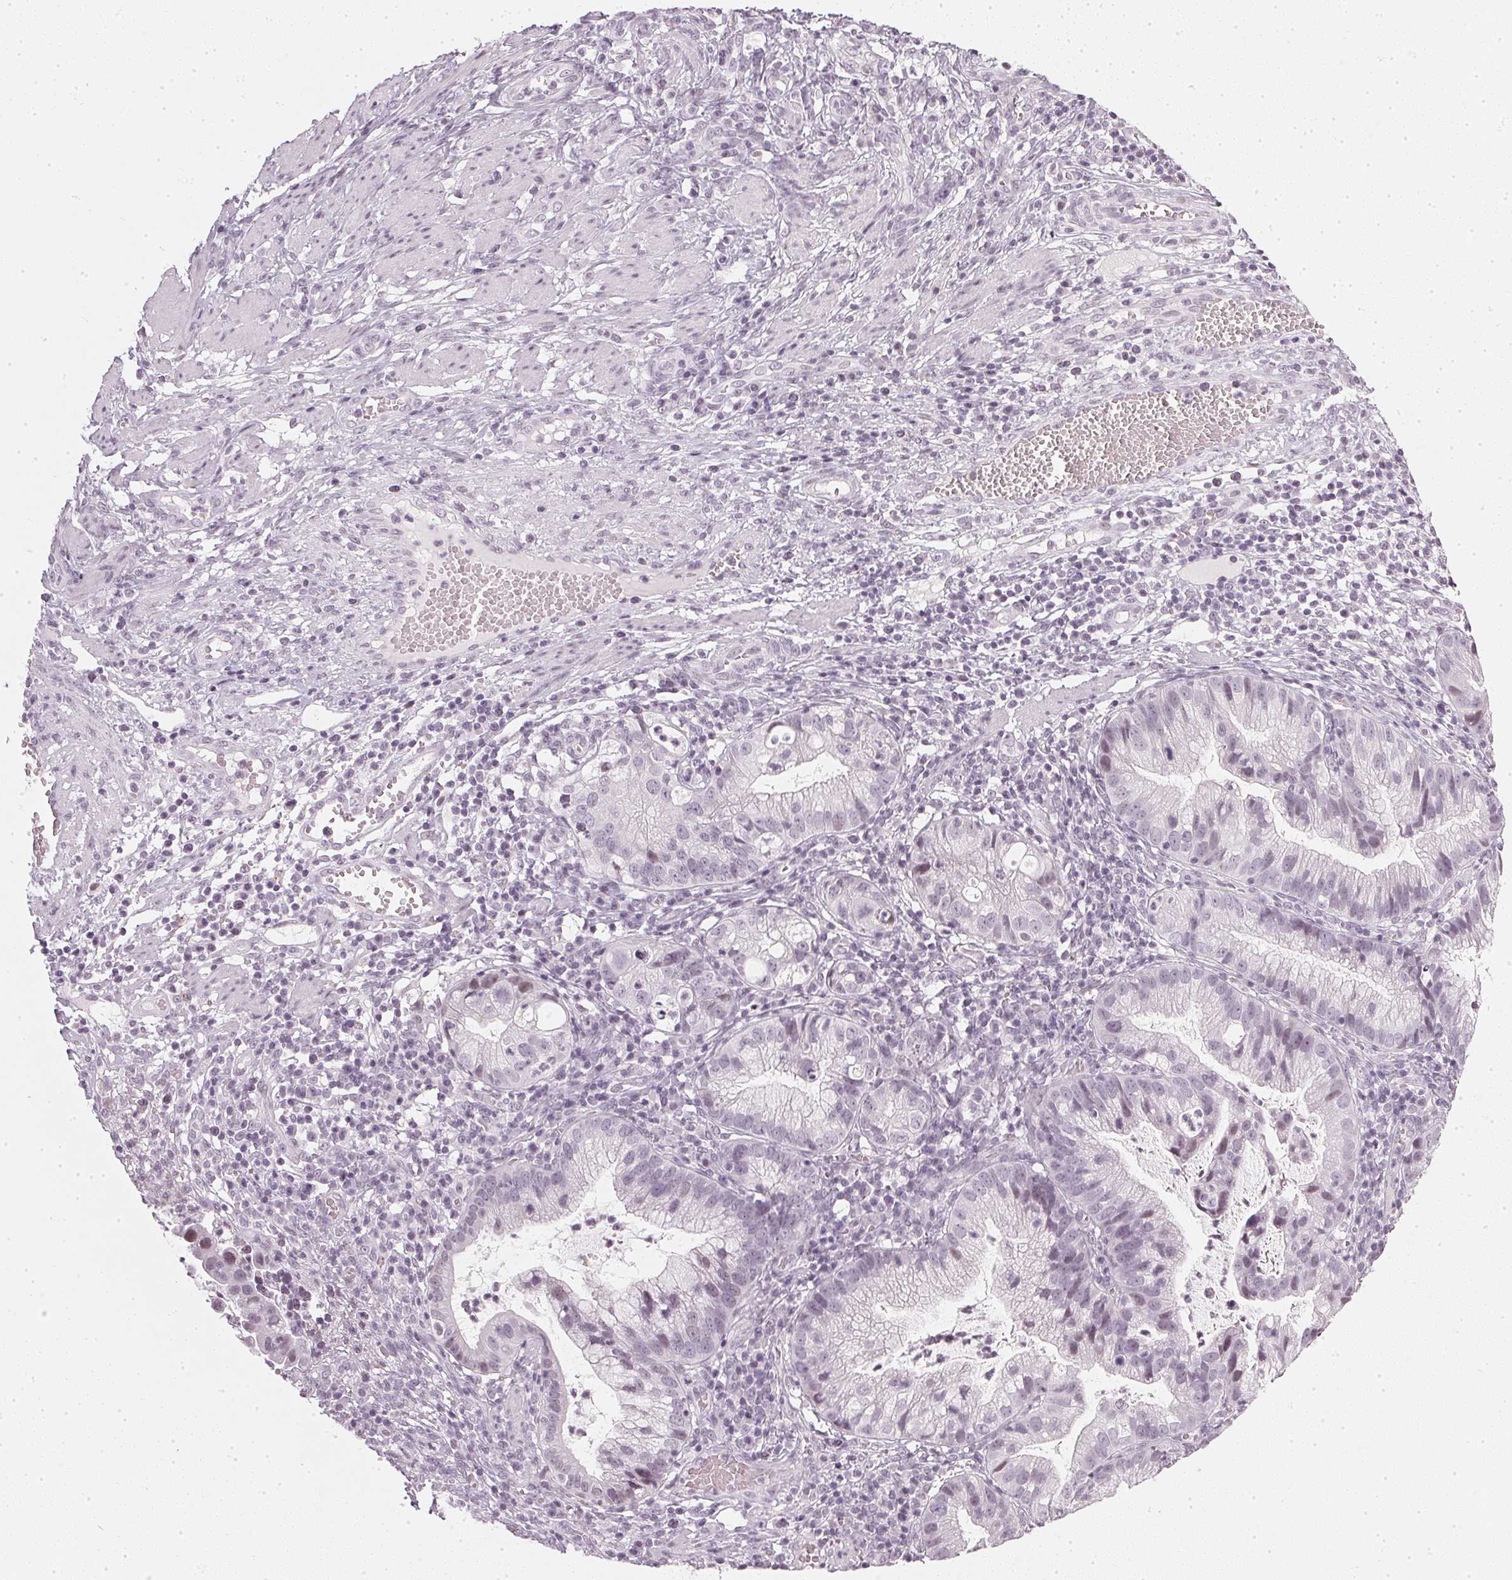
{"staining": {"intensity": "weak", "quantity": "<25%", "location": "nuclear"}, "tissue": "cervical cancer", "cell_type": "Tumor cells", "image_type": "cancer", "snomed": [{"axis": "morphology", "description": "Adenocarcinoma, NOS"}, {"axis": "topography", "description": "Cervix"}], "caption": "Cervical cancer was stained to show a protein in brown. There is no significant expression in tumor cells.", "gene": "DNAJC6", "patient": {"sex": "female", "age": 34}}